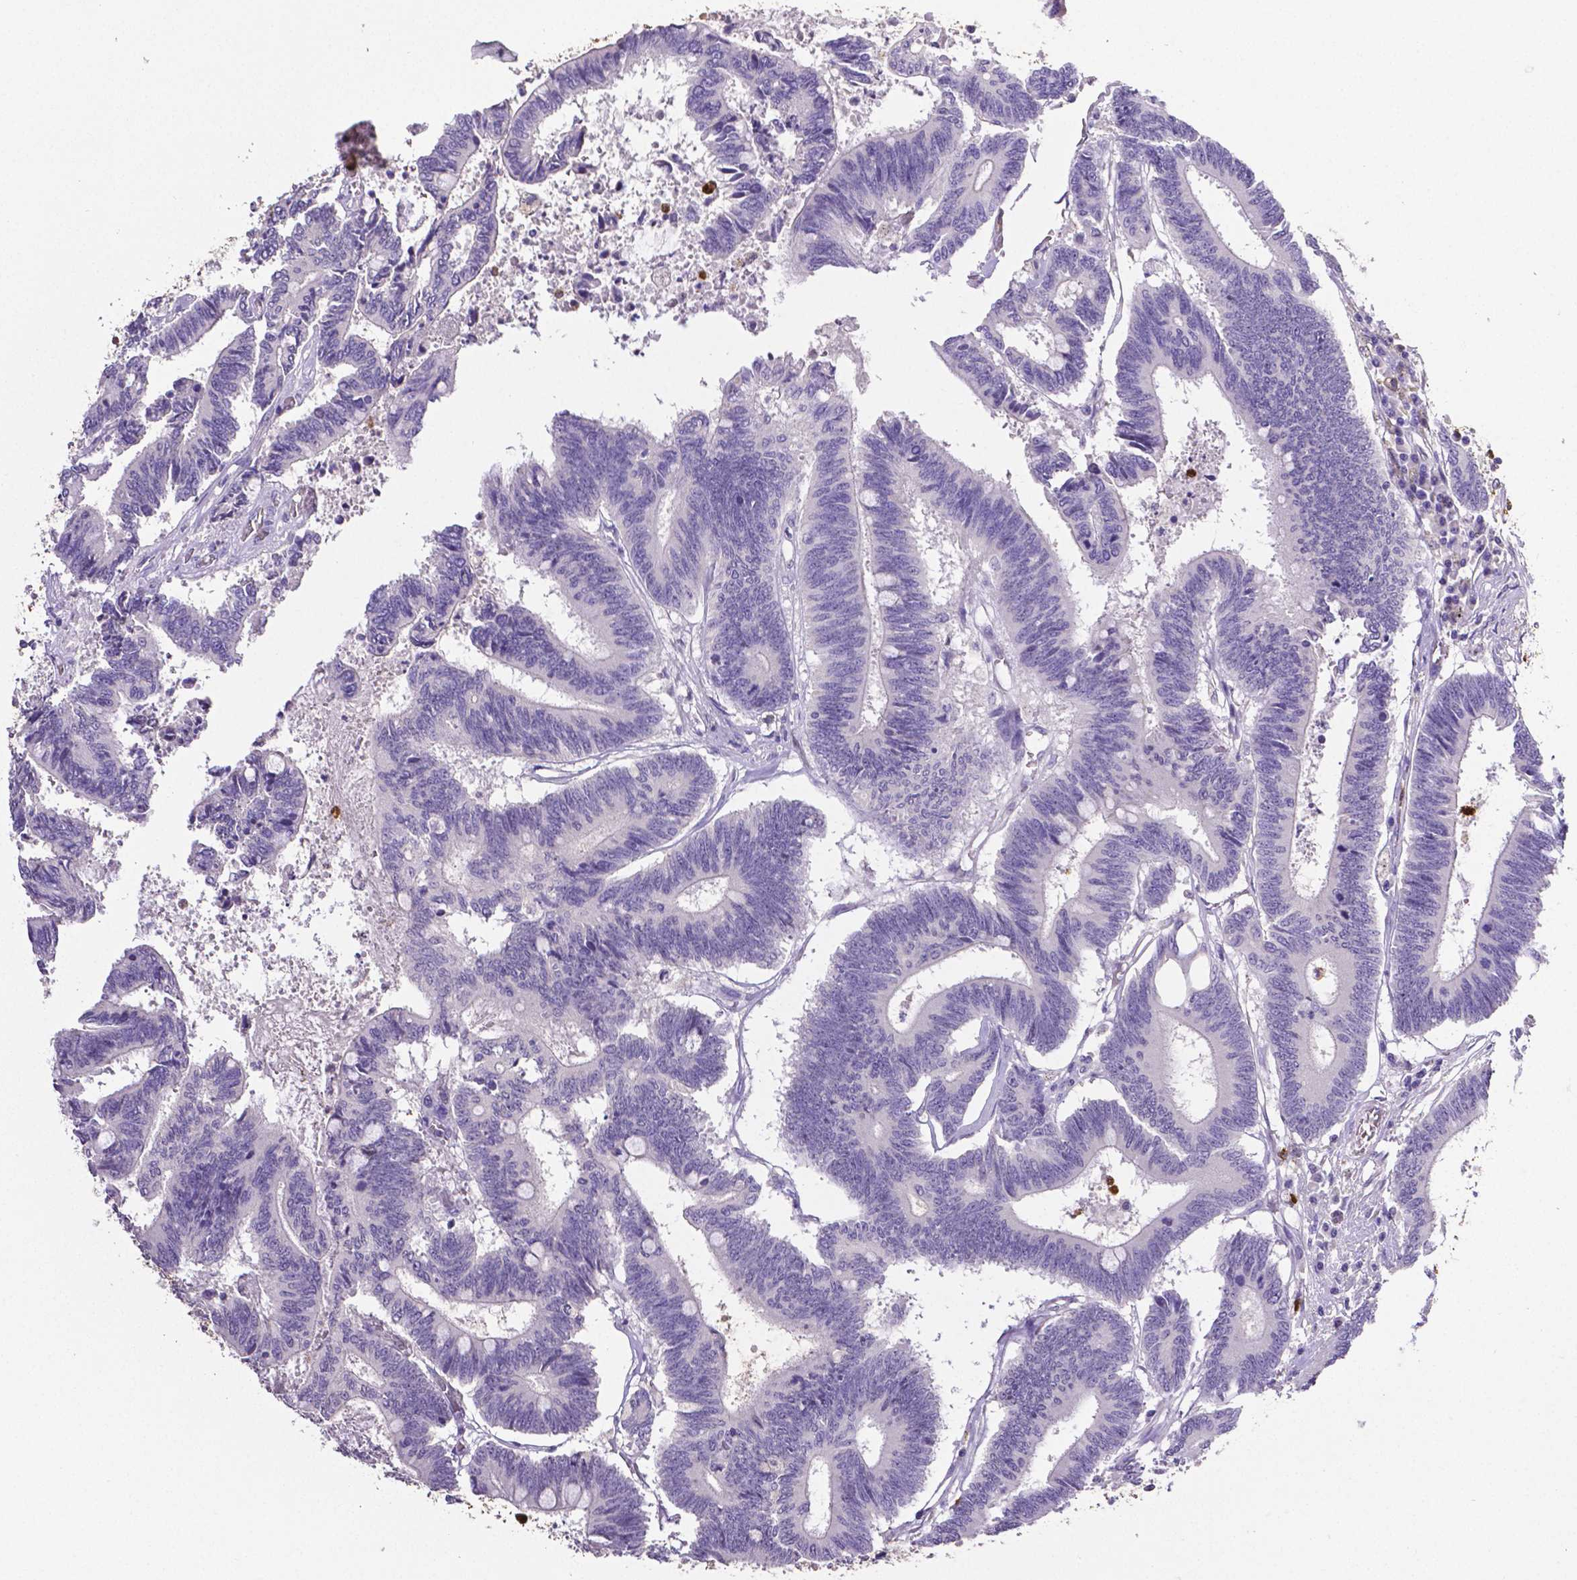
{"staining": {"intensity": "negative", "quantity": "none", "location": "none"}, "tissue": "colorectal cancer", "cell_type": "Tumor cells", "image_type": "cancer", "snomed": [{"axis": "morphology", "description": "Adenocarcinoma, NOS"}, {"axis": "topography", "description": "Rectum"}], "caption": "High power microscopy photomicrograph of an IHC histopathology image of colorectal cancer, revealing no significant expression in tumor cells.", "gene": "MMP9", "patient": {"sex": "male", "age": 54}}